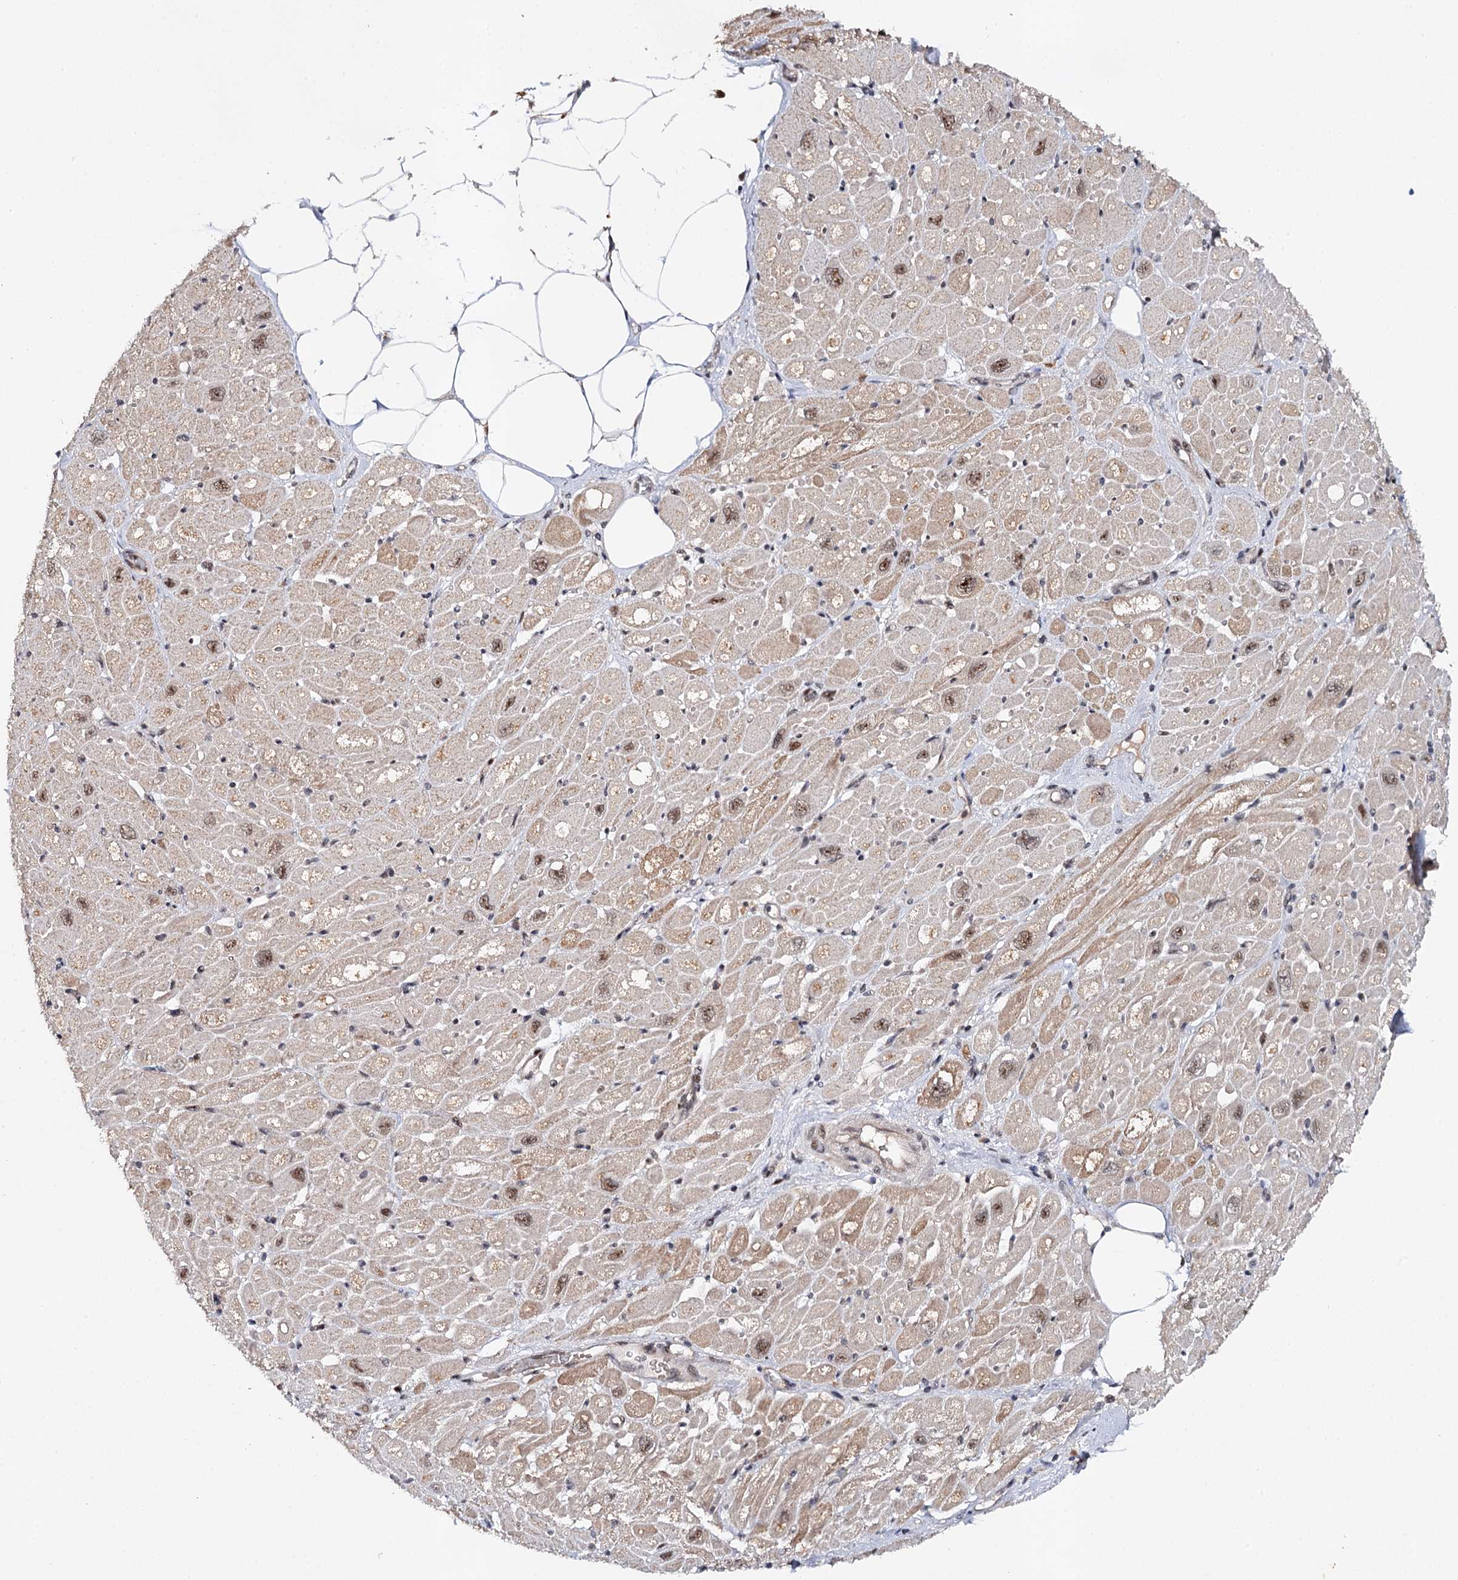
{"staining": {"intensity": "moderate", "quantity": "25%-75%", "location": "cytoplasmic/membranous,nuclear"}, "tissue": "heart muscle", "cell_type": "Cardiomyocytes", "image_type": "normal", "snomed": [{"axis": "morphology", "description": "Normal tissue, NOS"}, {"axis": "topography", "description": "Heart"}], "caption": "High-magnification brightfield microscopy of benign heart muscle stained with DAB (brown) and counterstained with hematoxylin (blue). cardiomyocytes exhibit moderate cytoplasmic/membranous,nuclear positivity is identified in about25%-75% of cells.", "gene": "BUD13", "patient": {"sex": "male", "age": 50}}